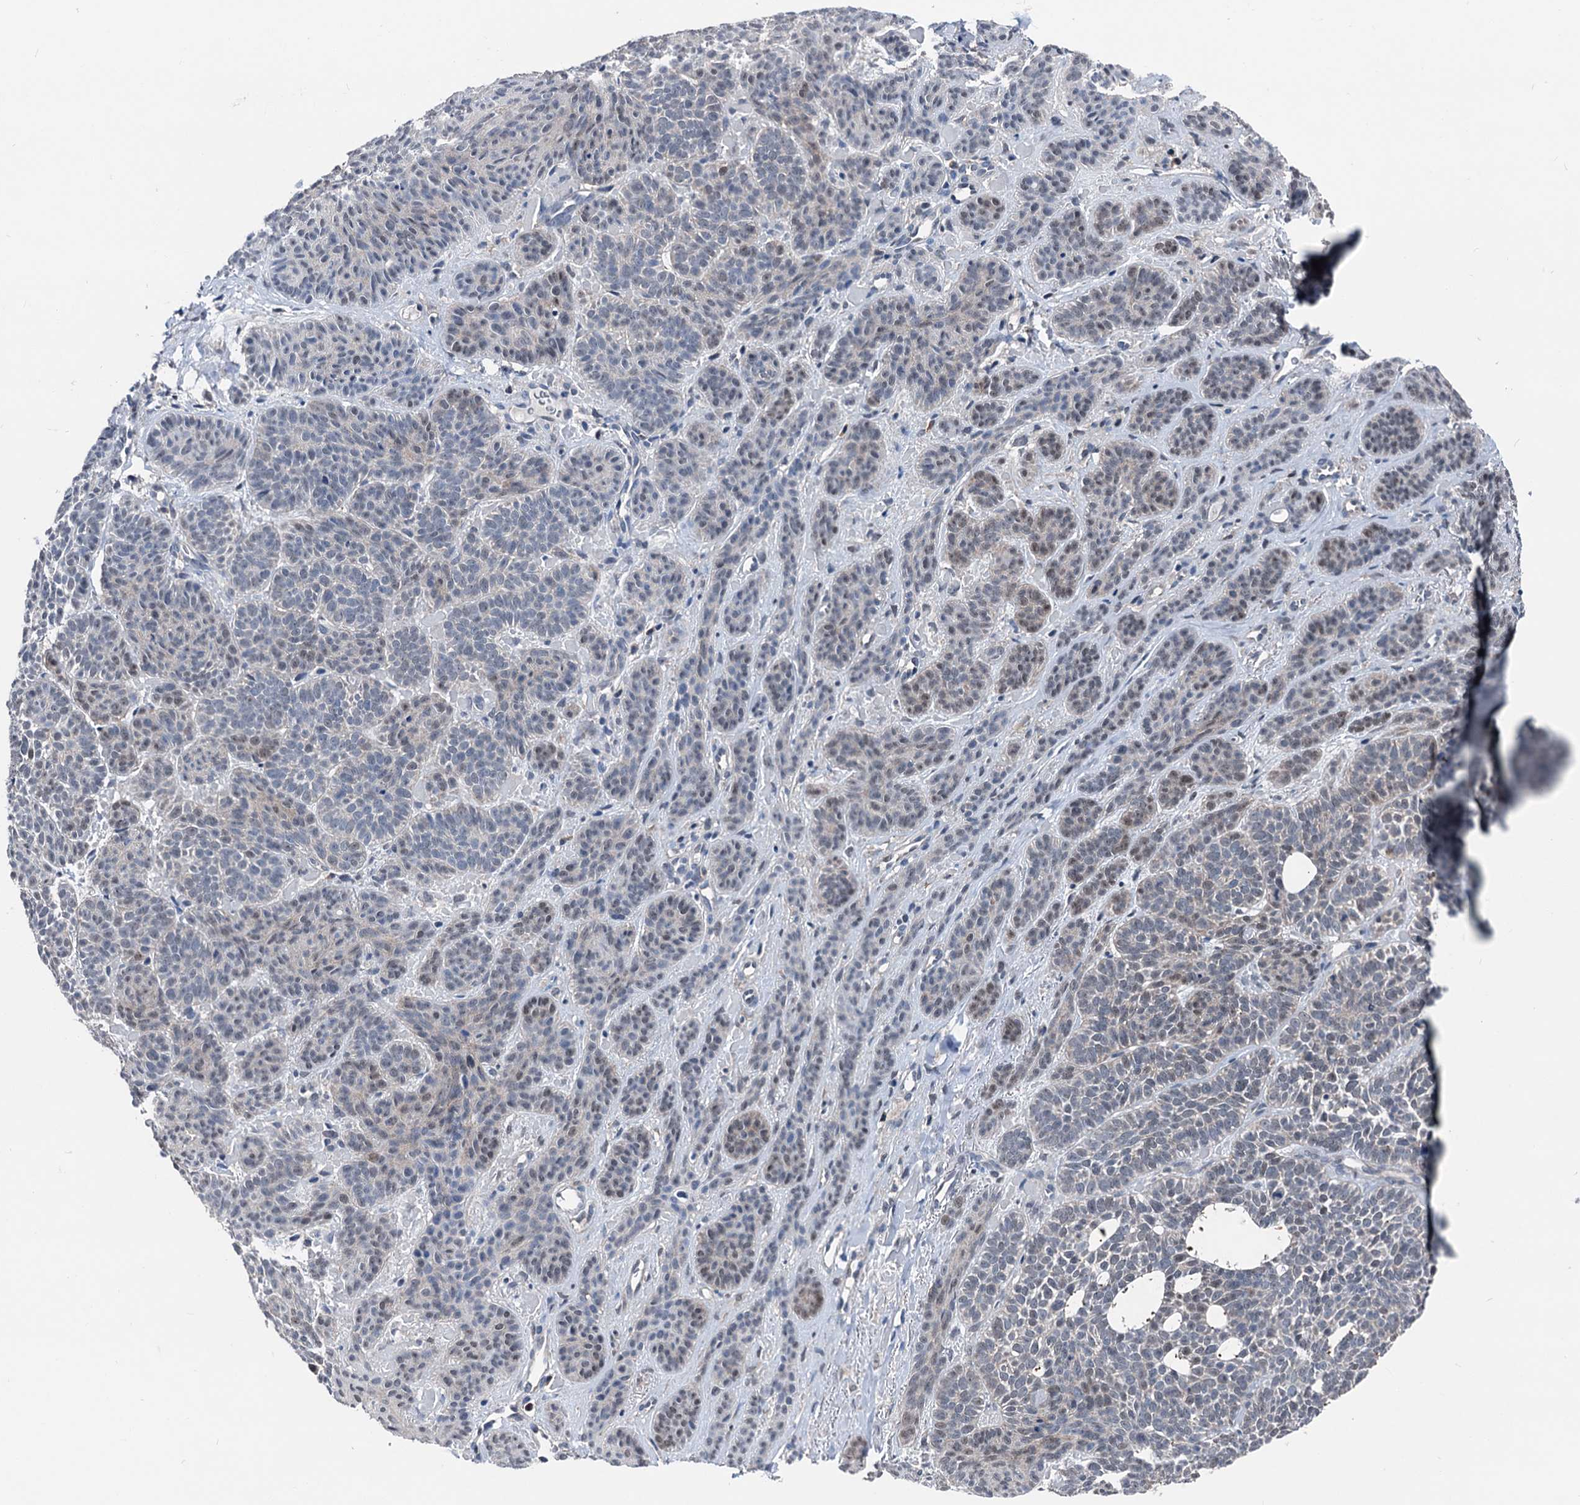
{"staining": {"intensity": "moderate", "quantity": "<25%", "location": "nuclear"}, "tissue": "skin cancer", "cell_type": "Tumor cells", "image_type": "cancer", "snomed": [{"axis": "morphology", "description": "Basal cell carcinoma"}, {"axis": "topography", "description": "Skin"}], "caption": "Protein staining of basal cell carcinoma (skin) tissue exhibits moderate nuclear staining in approximately <25% of tumor cells.", "gene": "GLO1", "patient": {"sex": "male", "age": 85}}